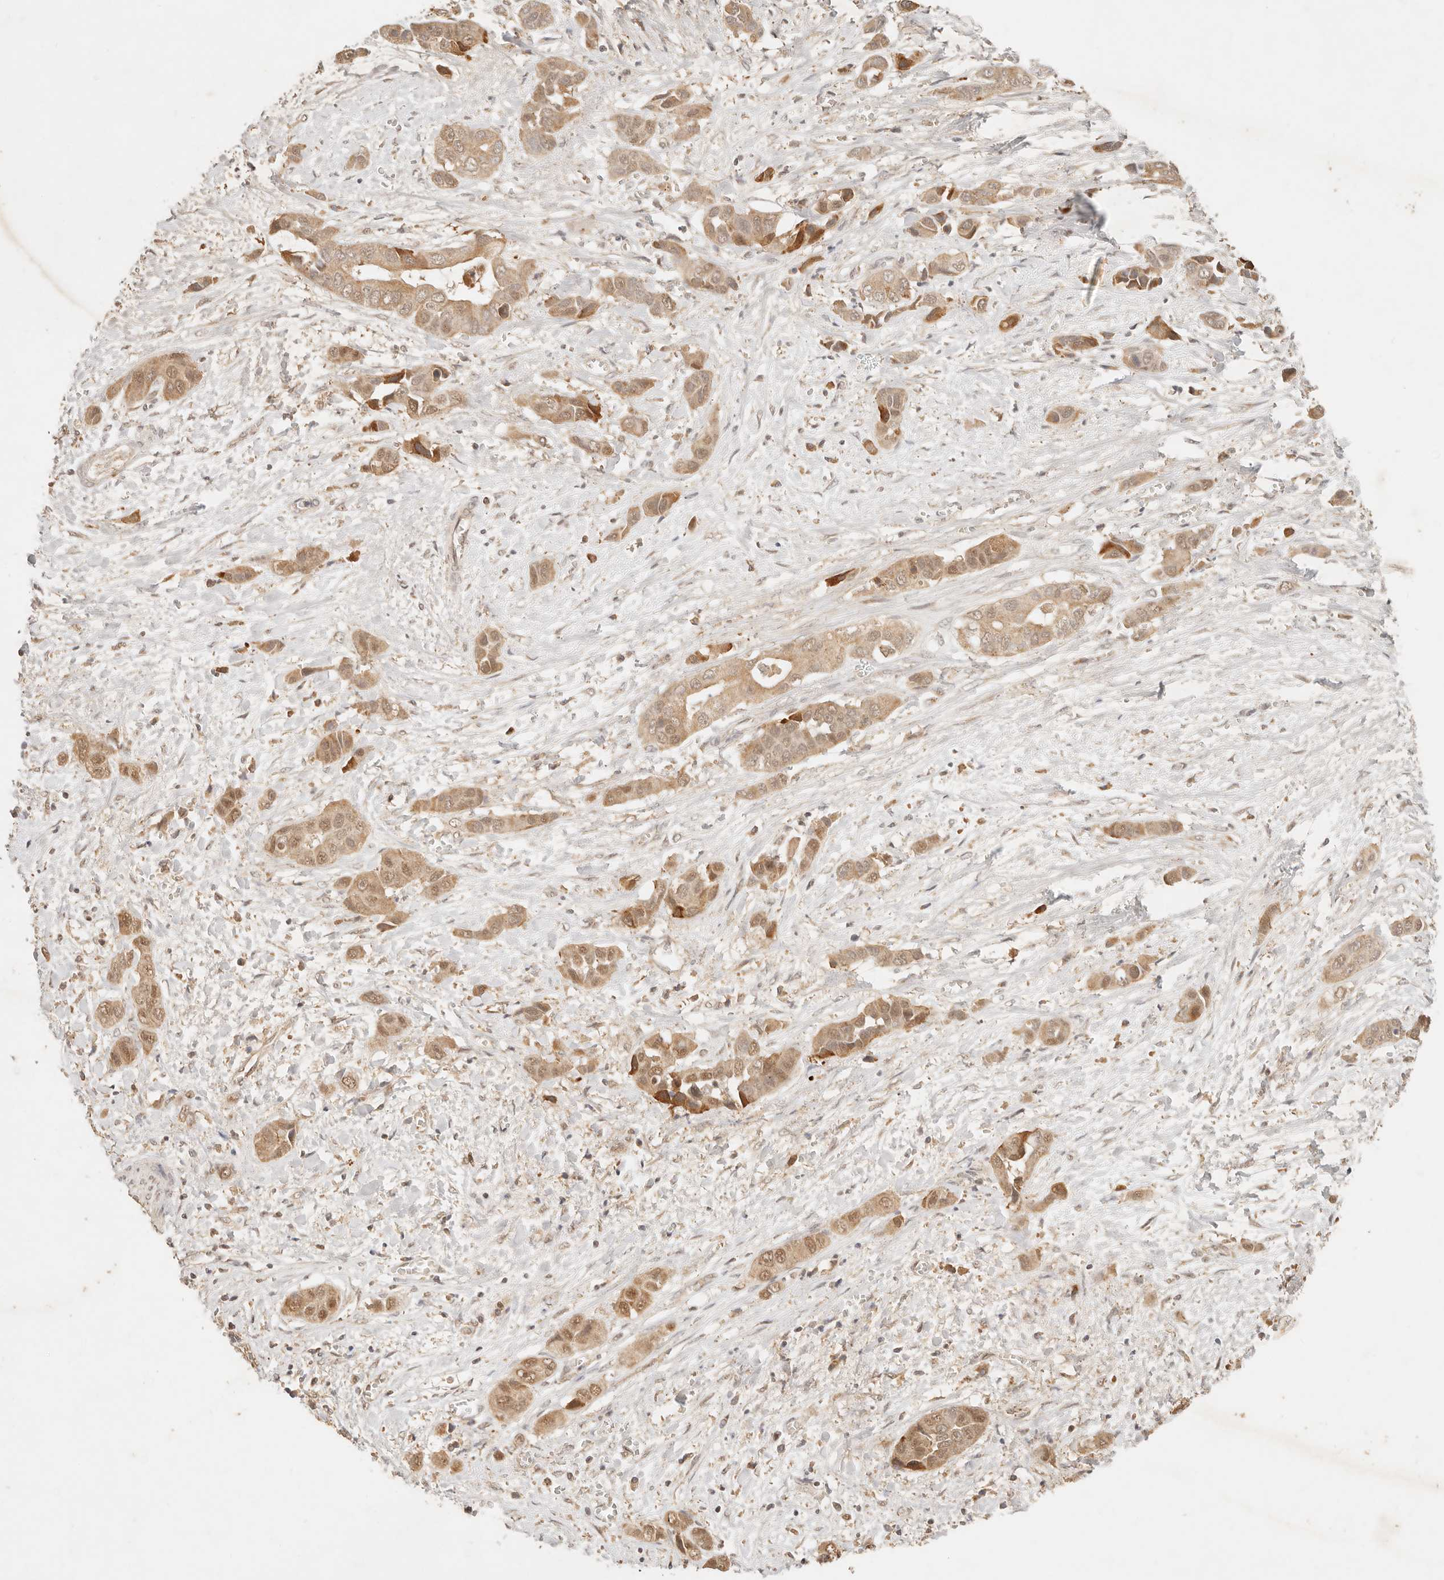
{"staining": {"intensity": "moderate", "quantity": ">75%", "location": "cytoplasmic/membranous,nuclear"}, "tissue": "liver cancer", "cell_type": "Tumor cells", "image_type": "cancer", "snomed": [{"axis": "morphology", "description": "Cholangiocarcinoma"}, {"axis": "topography", "description": "Liver"}], "caption": "Immunohistochemical staining of liver cholangiocarcinoma shows moderate cytoplasmic/membranous and nuclear protein staining in about >75% of tumor cells.", "gene": "TRIM11", "patient": {"sex": "female", "age": 52}}